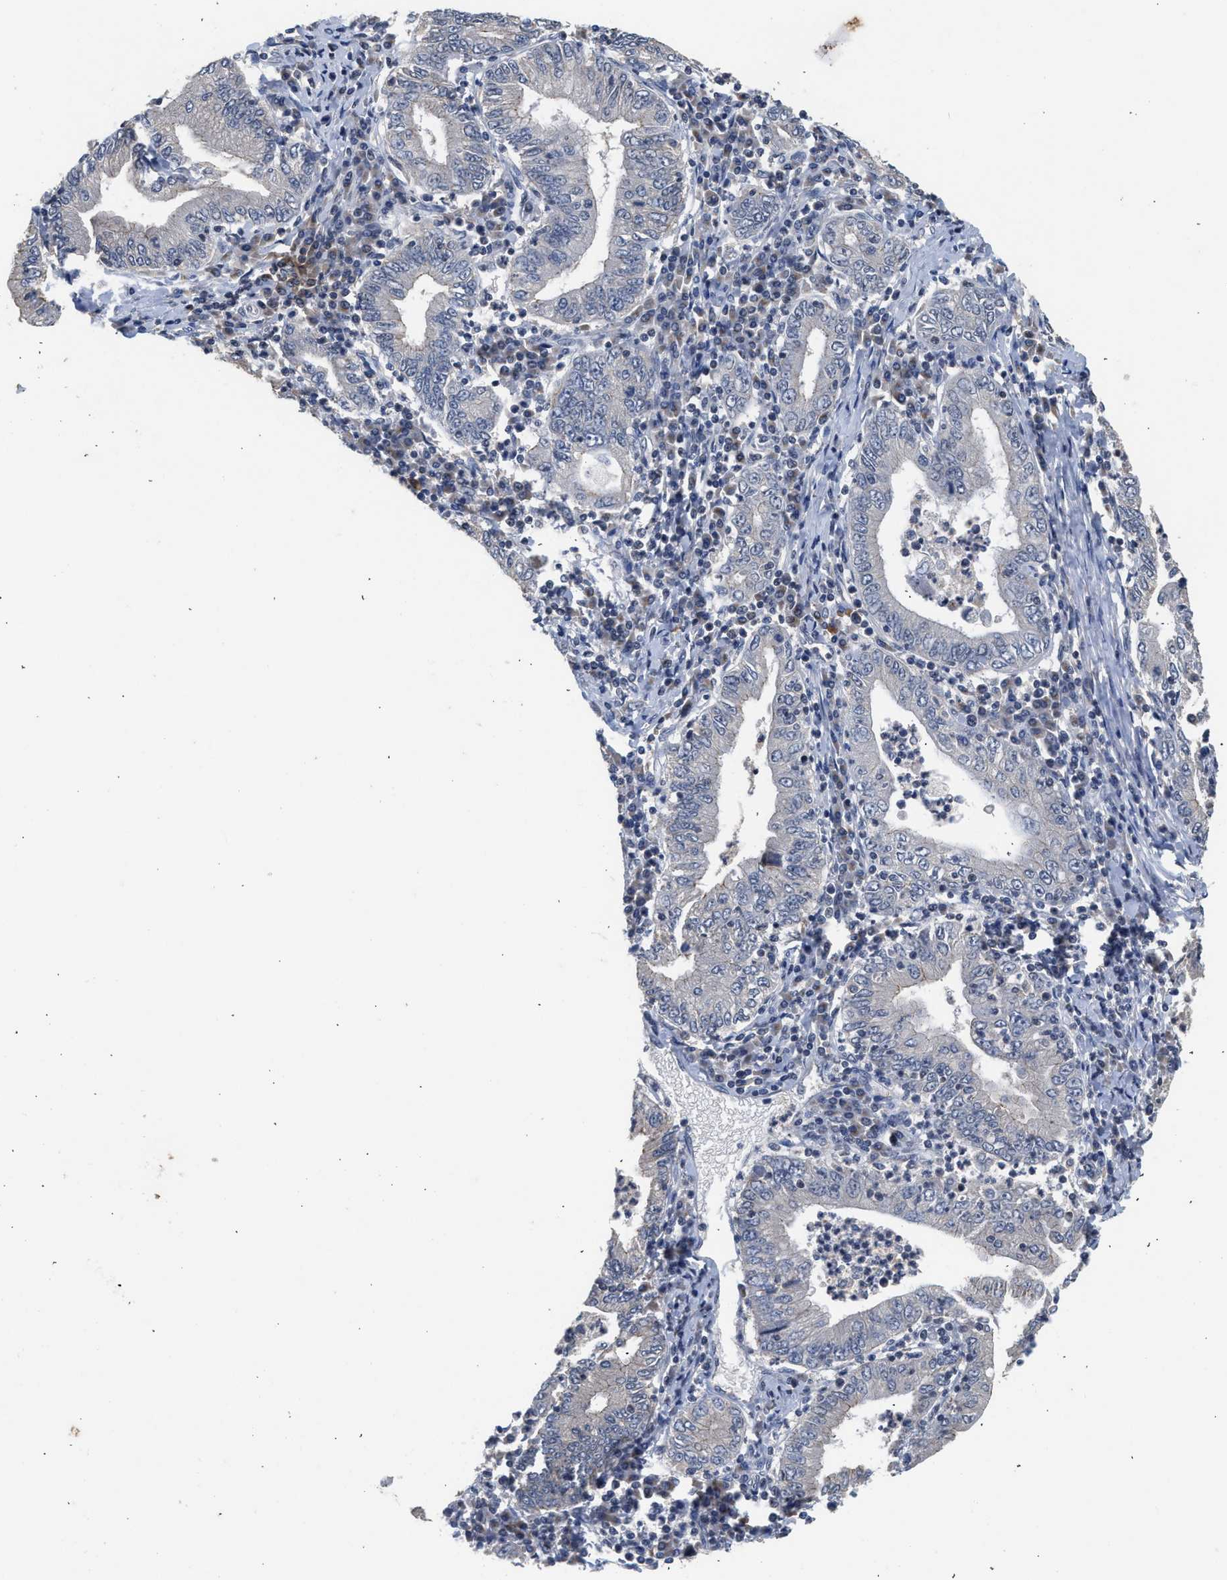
{"staining": {"intensity": "negative", "quantity": "none", "location": "none"}, "tissue": "stomach cancer", "cell_type": "Tumor cells", "image_type": "cancer", "snomed": [{"axis": "morphology", "description": "Normal tissue, NOS"}, {"axis": "morphology", "description": "Adenocarcinoma, NOS"}, {"axis": "topography", "description": "Esophagus"}, {"axis": "topography", "description": "Stomach, upper"}, {"axis": "topography", "description": "Peripheral nerve tissue"}], "caption": "A high-resolution image shows immunohistochemistry staining of stomach cancer, which displays no significant positivity in tumor cells.", "gene": "CSF3R", "patient": {"sex": "male", "age": 62}}